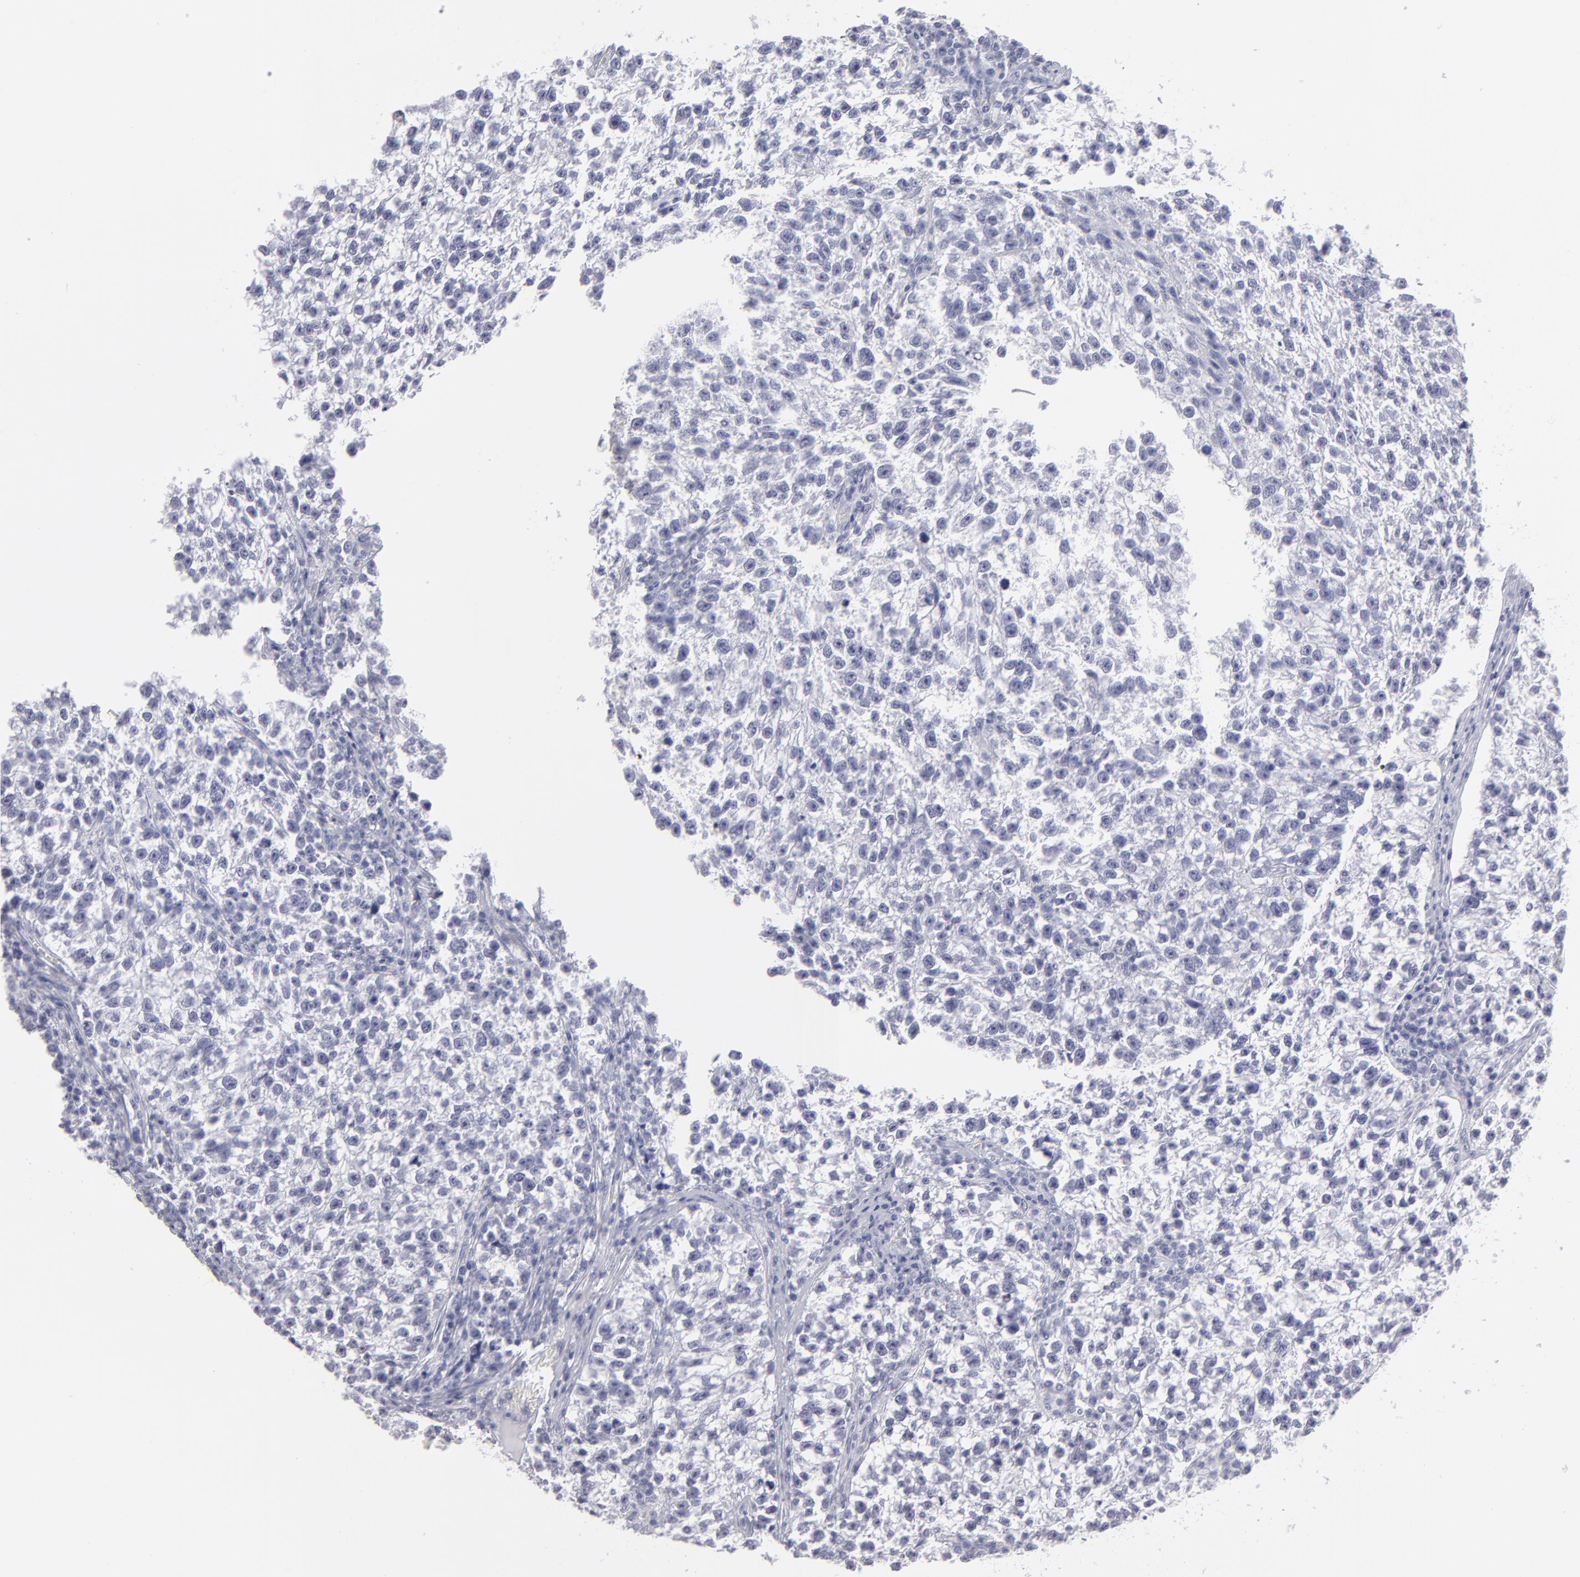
{"staining": {"intensity": "negative", "quantity": "none", "location": "none"}, "tissue": "testis cancer", "cell_type": "Tumor cells", "image_type": "cancer", "snomed": [{"axis": "morphology", "description": "Seminoma, NOS"}, {"axis": "topography", "description": "Testis"}], "caption": "A high-resolution micrograph shows immunohistochemistry staining of testis seminoma, which exhibits no significant positivity in tumor cells. Nuclei are stained in blue.", "gene": "ALDOB", "patient": {"sex": "male", "age": 38}}